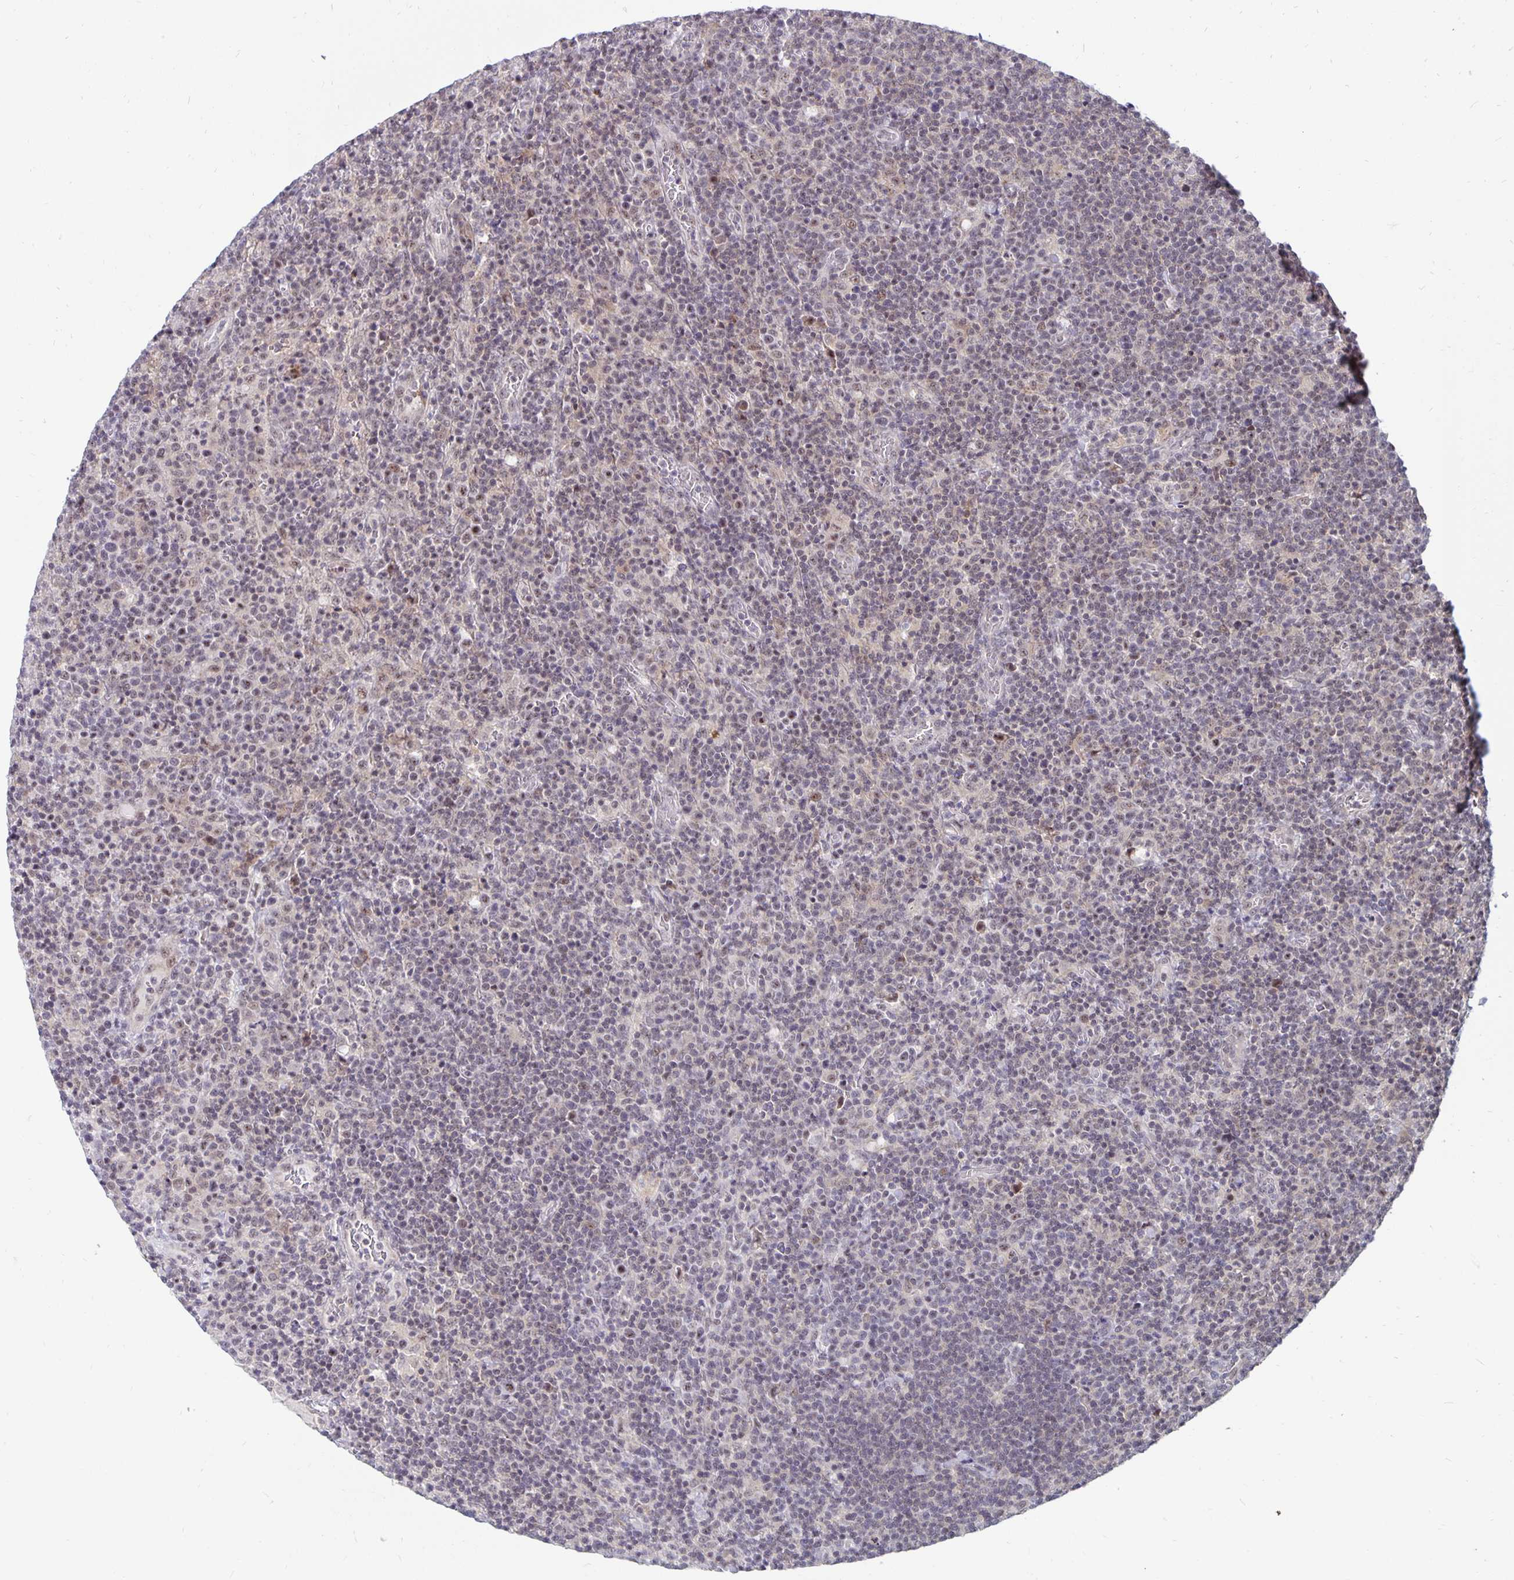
{"staining": {"intensity": "weak", "quantity": "<25%", "location": "nuclear"}, "tissue": "lymphoma", "cell_type": "Tumor cells", "image_type": "cancer", "snomed": [{"axis": "morphology", "description": "Malignant lymphoma, non-Hodgkin's type, High grade"}, {"axis": "topography", "description": "Lymph node"}], "caption": "A micrograph of malignant lymphoma, non-Hodgkin's type (high-grade) stained for a protein demonstrates no brown staining in tumor cells. (DAB immunohistochemistry visualized using brightfield microscopy, high magnification).", "gene": "EXOC6B", "patient": {"sex": "male", "age": 61}}